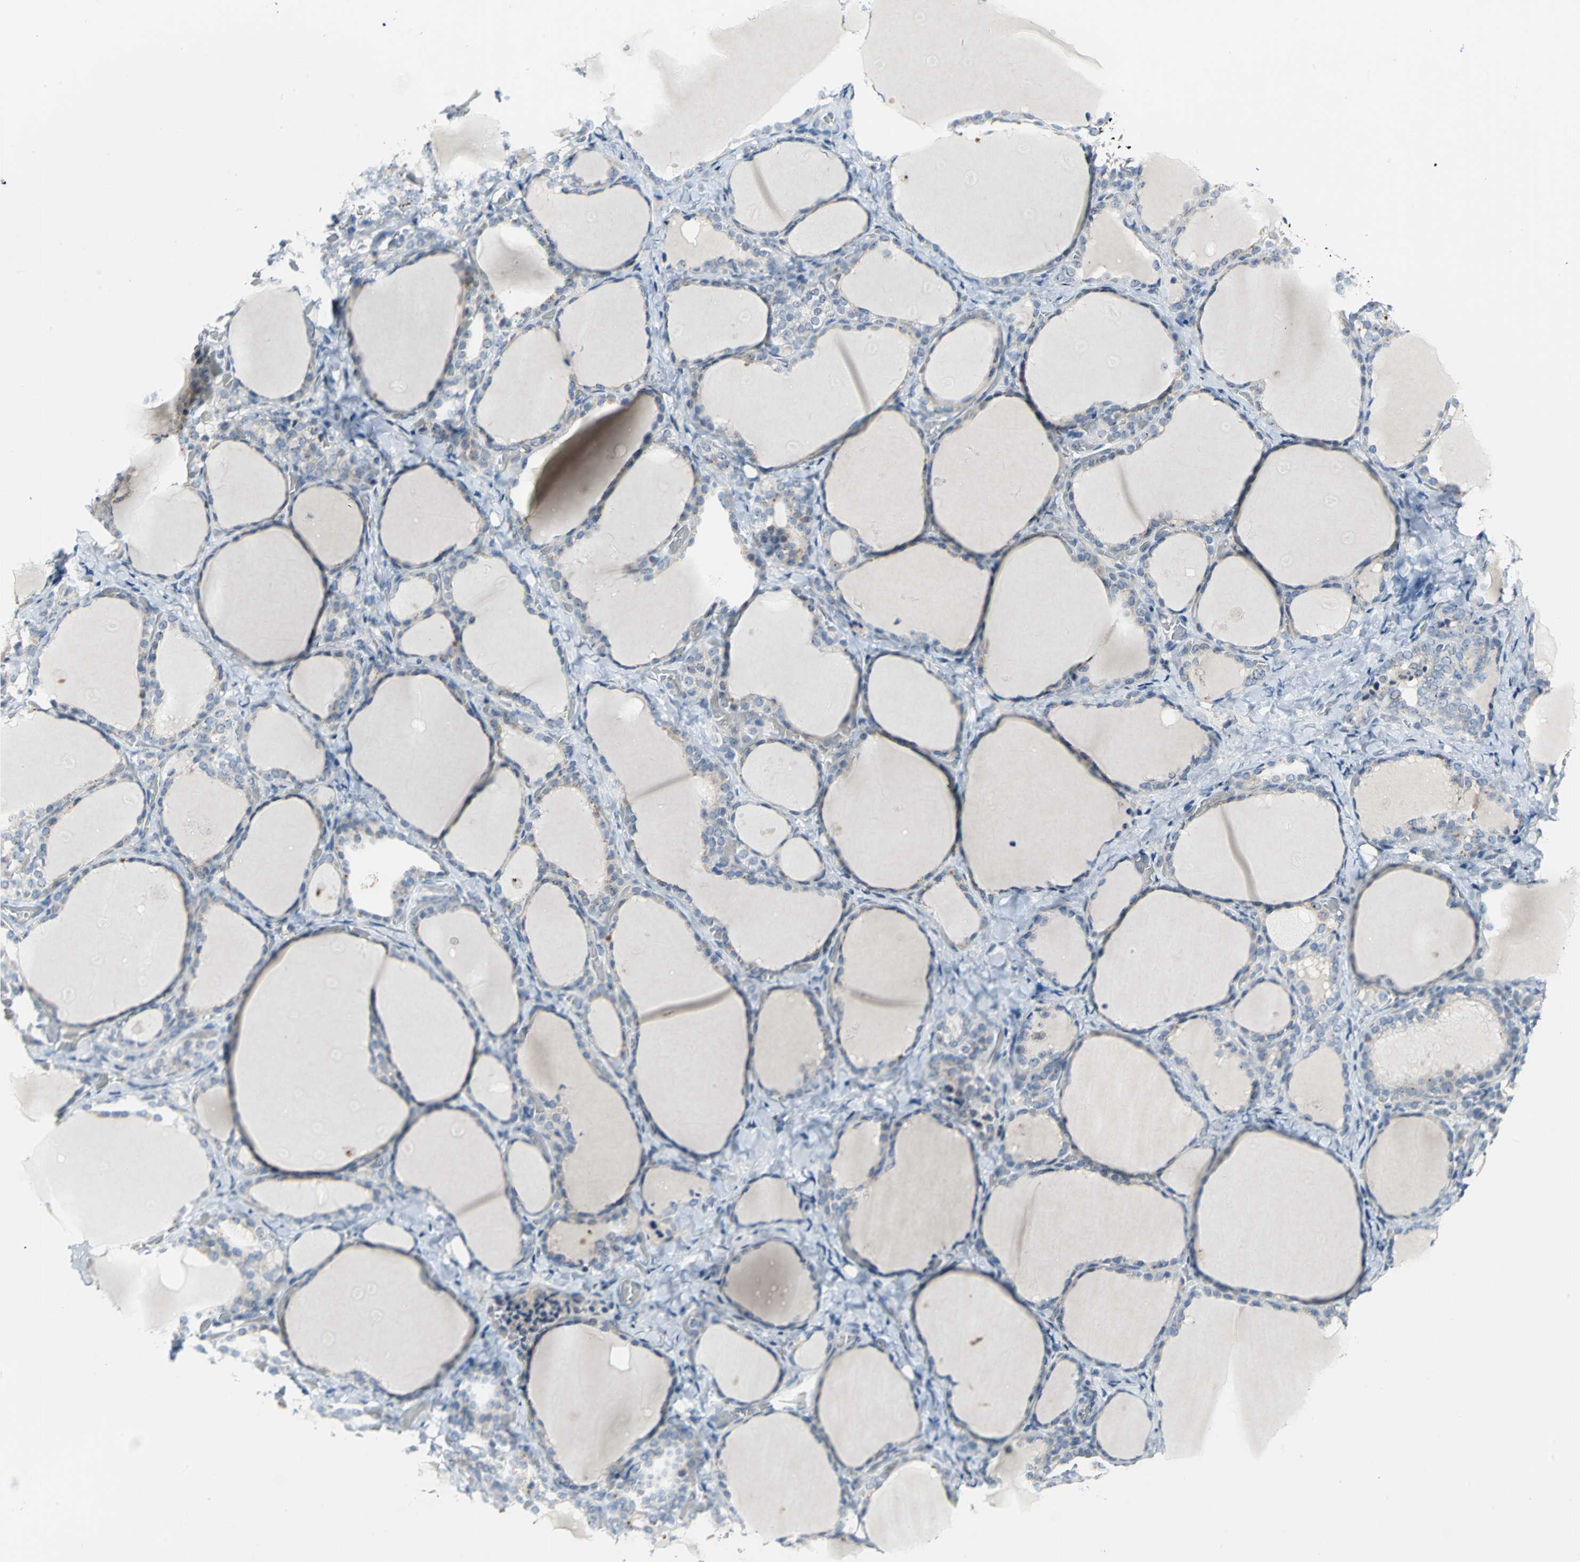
{"staining": {"intensity": "moderate", "quantity": "25%-75%", "location": "nuclear"}, "tissue": "thyroid gland", "cell_type": "Glandular cells", "image_type": "normal", "snomed": [{"axis": "morphology", "description": "Normal tissue, NOS"}, {"axis": "morphology", "description": "Papillary adenocarcinoma, NOS"}, {"axis": "topography", "description": "Thyroid gland"}], "caption": "Immunohistochemical staining of benign human thyroid gland displays 25%-75% levels of moderate nuclear protein positivity in about 25%-75% of glandular cells.", "gene": "MYBBP1A", "patient": {"sex": "female", "age": 30}}